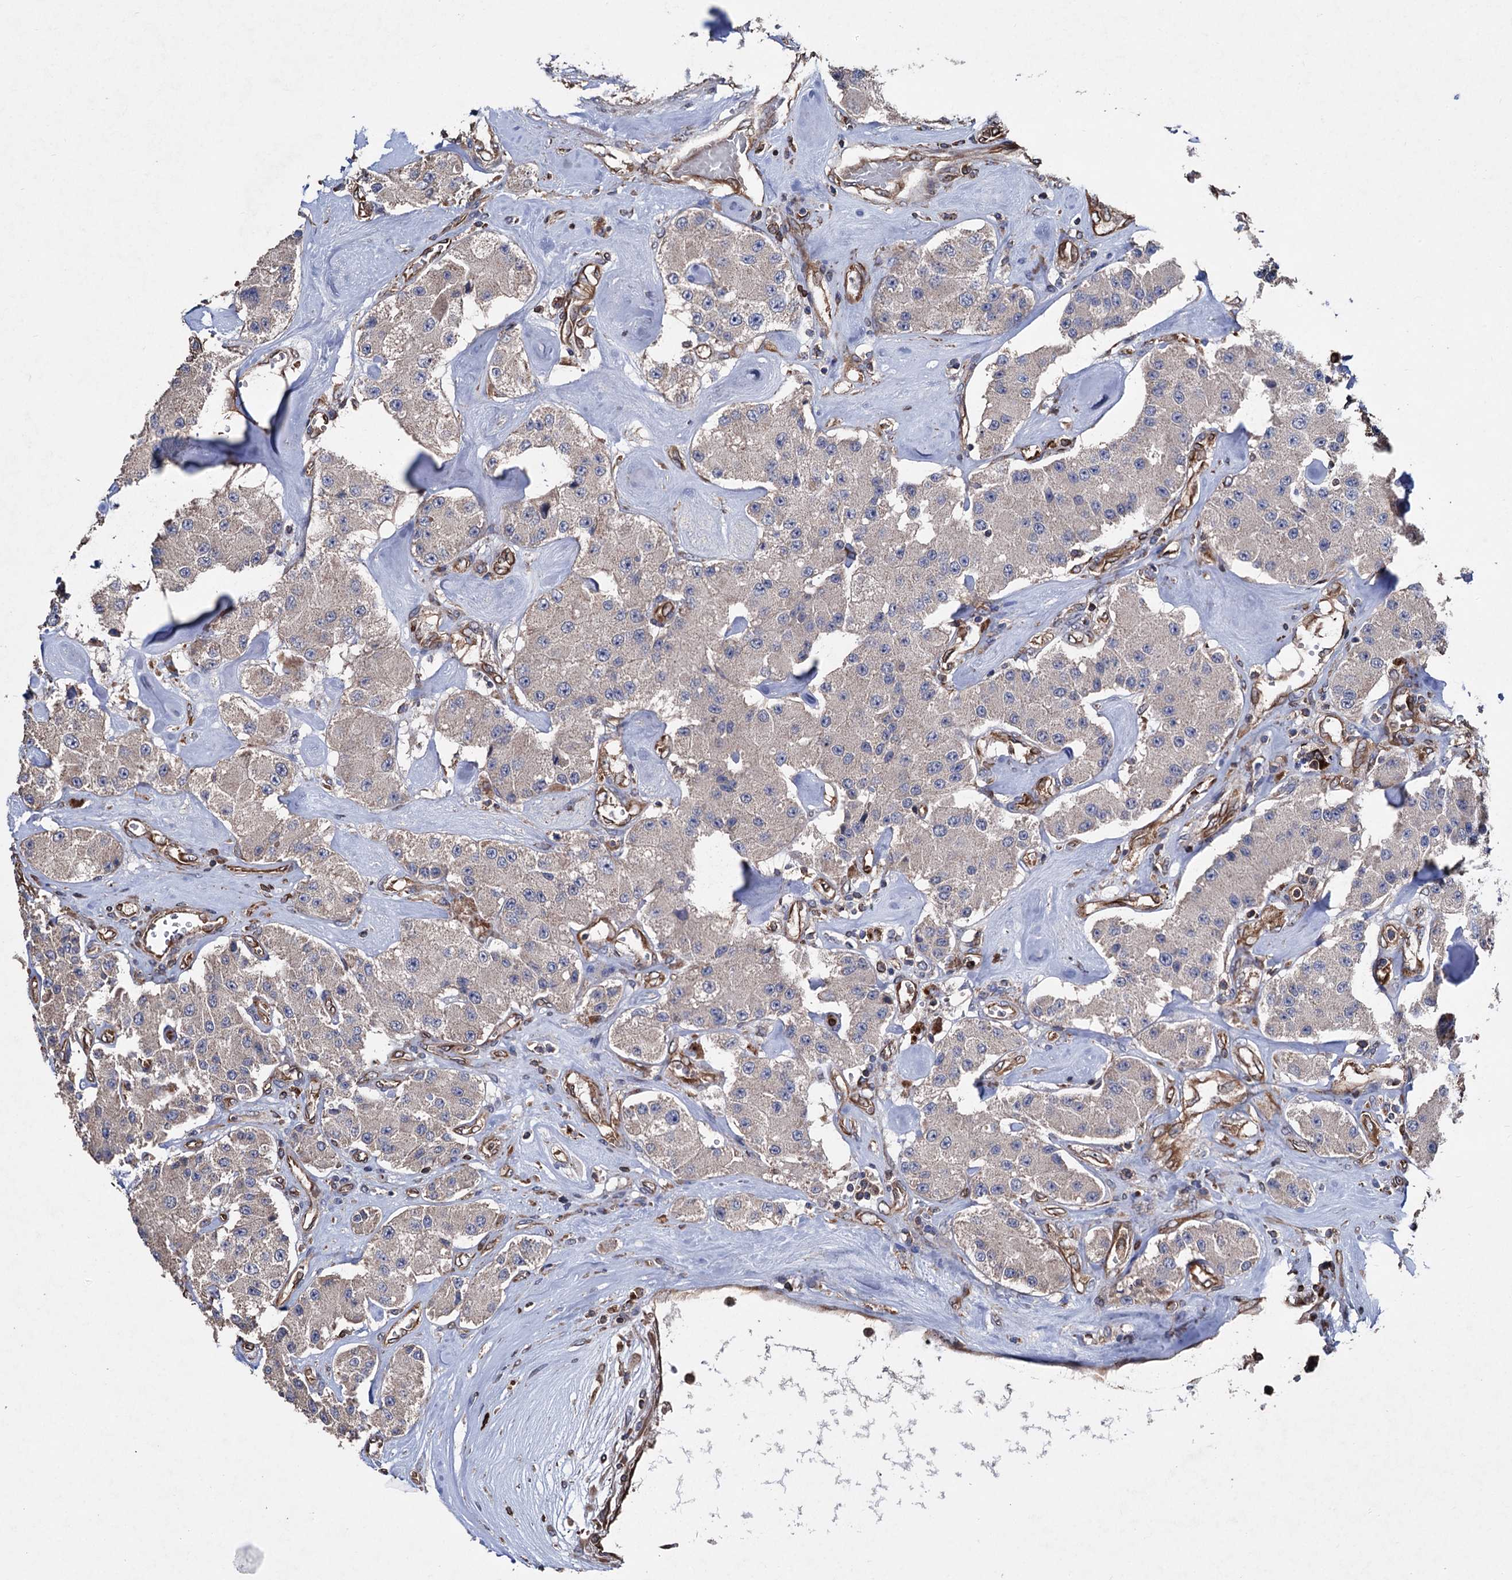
{"staining": {"intensity": "negative", "quantity": "none", "location": "none"}, "tissue": "carcinoid", "cell_type": "Tumor cells", "image_type": "cancer", "snomed": [{"axis": "morphology", "description": "Carcinoid, malignant, NOS"}, {"axis": "topography", "description": "Pancreas"}], "caption": "There is no significant positivity in tumor cells of malignant carcinoid.", "gene": "STING1", "patient": {"sex": "male", "age": 41}}